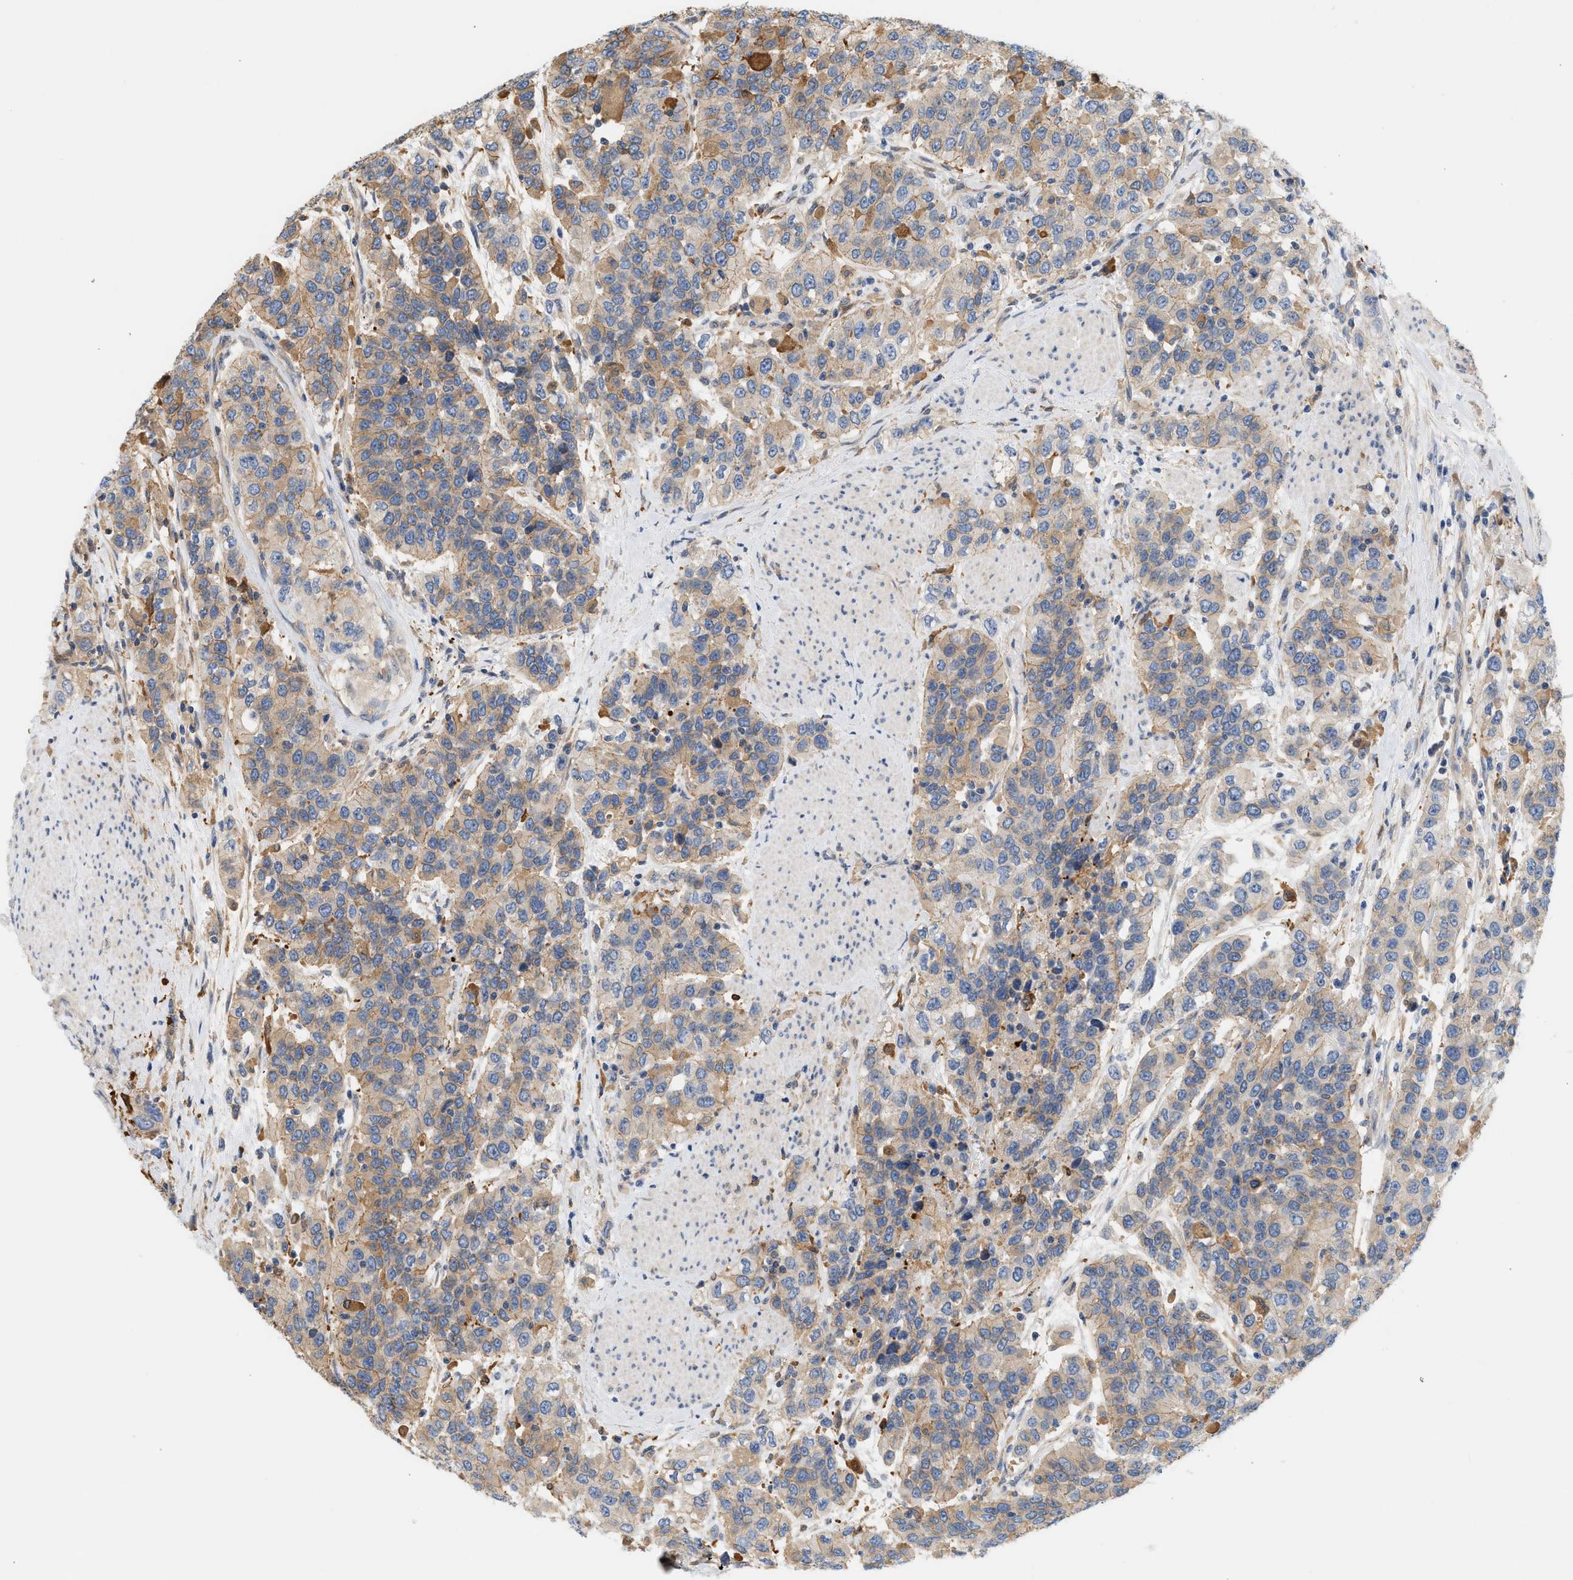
{"staining": {"intensity": "weak", "quantity": ">75%", "location": "cytoplasmic/membranous"}, "tissue": "urothelial cancer", "cell_type": "Tumor cells", "image_type": "cancer", "snomed": [{"axis": "morphology", "description": "Urothelial carcinoma, High grade"}, {"axis": "topography", "description": "Urinary bladder"}], "caption": "Urothelial cancer stained with DAB (3,3'-diaminobenzidine) IHC displays low levels of weak cytoplasmic/membranous positivity in about >75% of tumor cells.", "gene": "CTXN1", "patient": {"sex": "female", "age": 80}}